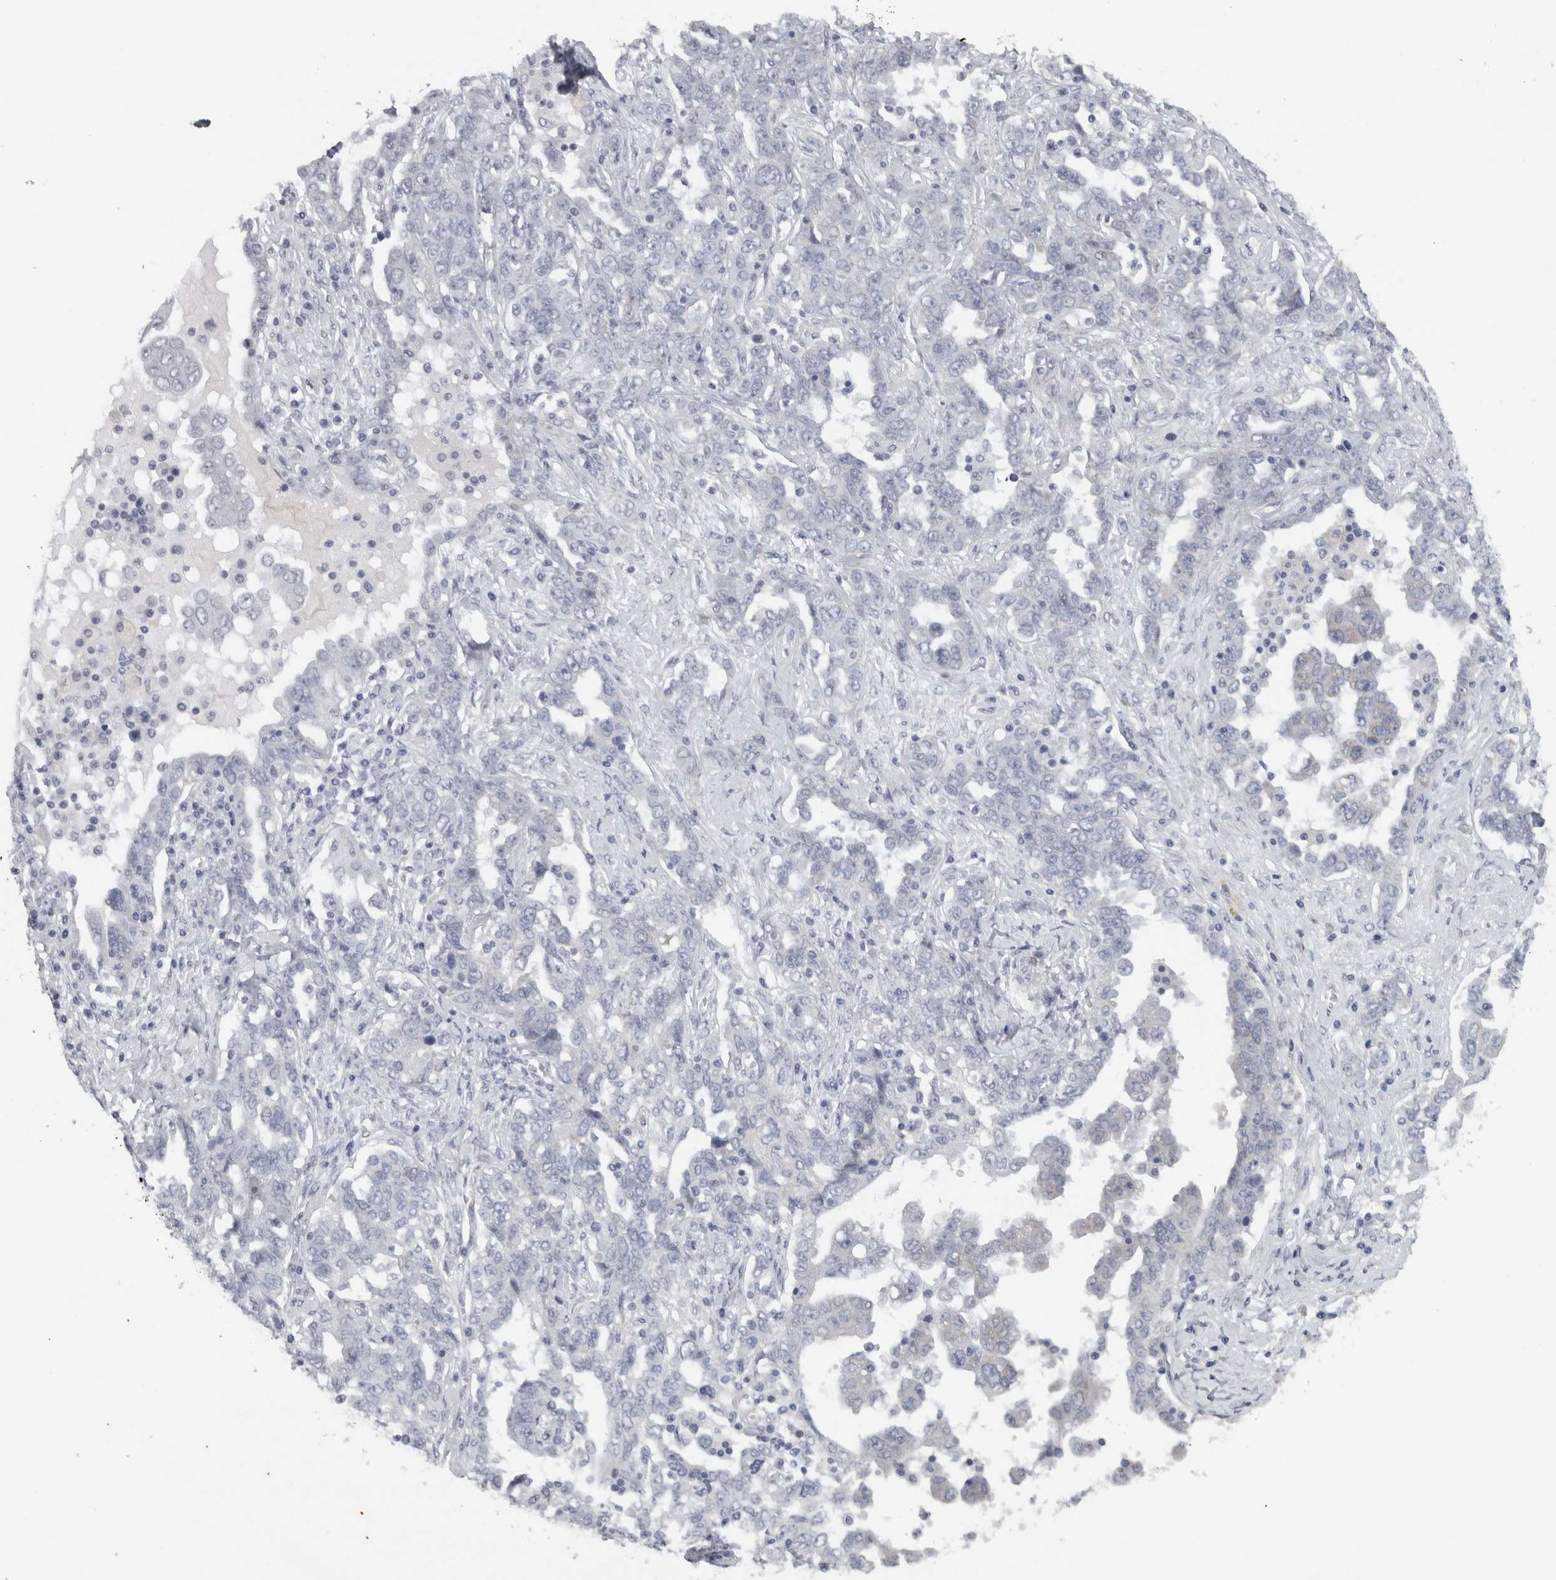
{"staining": {"intensity": "negative", "quantity": "none", "location": "none"}, "tissue": "ovarian cancer", "cell_type": "Tumor cells", "image_type": "cancer", "snomed": [{"axis": "morphology", "description": "Carcinoma, endometroid"}, {"axis": "topography", "description": "Ovary"}], "caption": "IHC micrograph of human endometroid carcinoma (ovarian) stained for a protein (brown), which exhibits no staining in tumor cells.", "gene": "PTPRN2", "patient": {"sex": "female", "age": 62}}